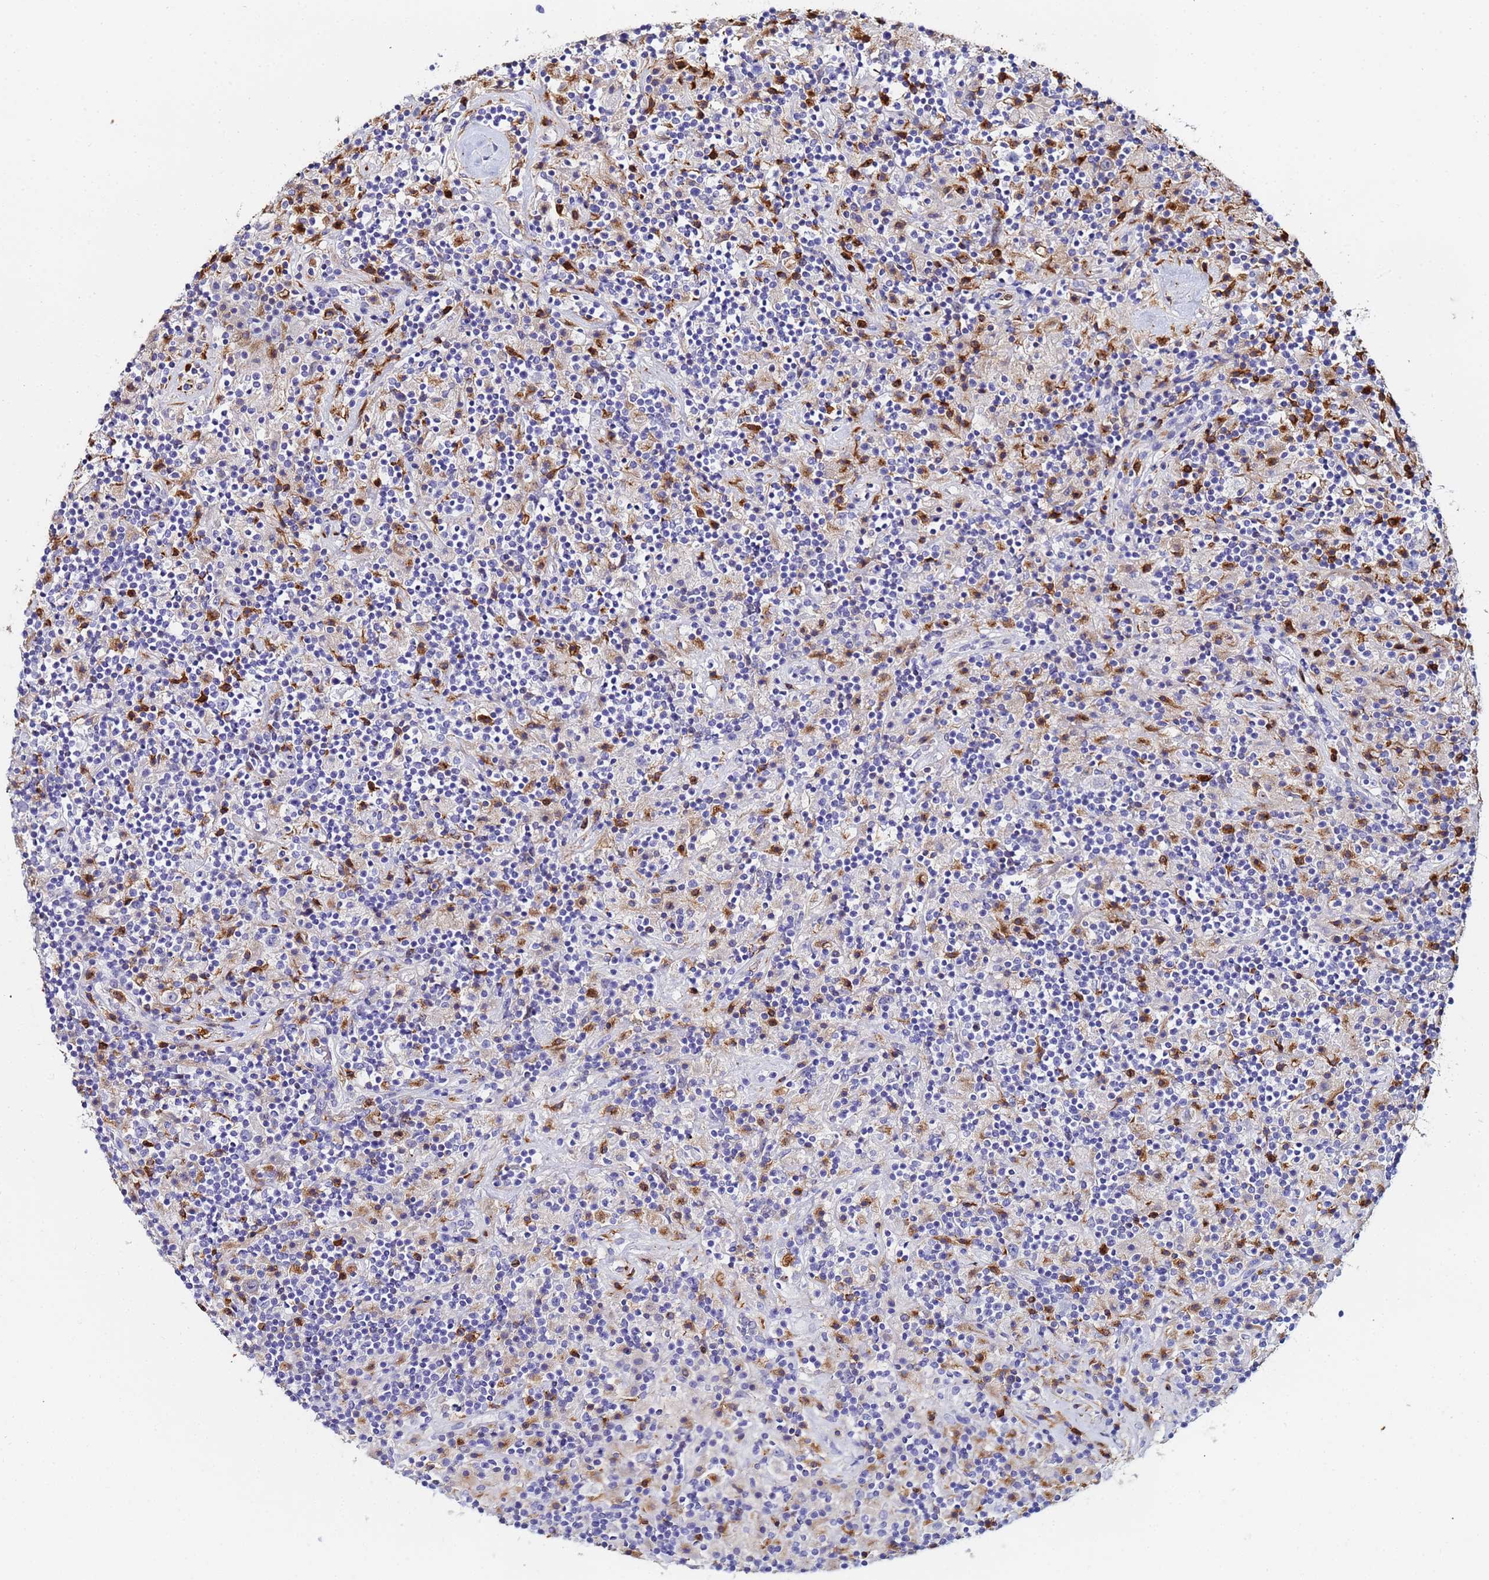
{"staining": {"intensity": "negative", "quantity": "none", "location": "none"}, "tissue": "lymphoma", "cell_type": "Tumor cells", "image_type": "cancer", "snomed": [{"axis": "morphology", "description": "Hodgkin's disease, NOS"}, {"axis": "topography", "description": "Lymph node"}], "caption": "IHC of human lymphoma exhibits no positivity in tumor cells.", "gene": "TUBAL3", "patient": {"sex": "male", "age": 70}}